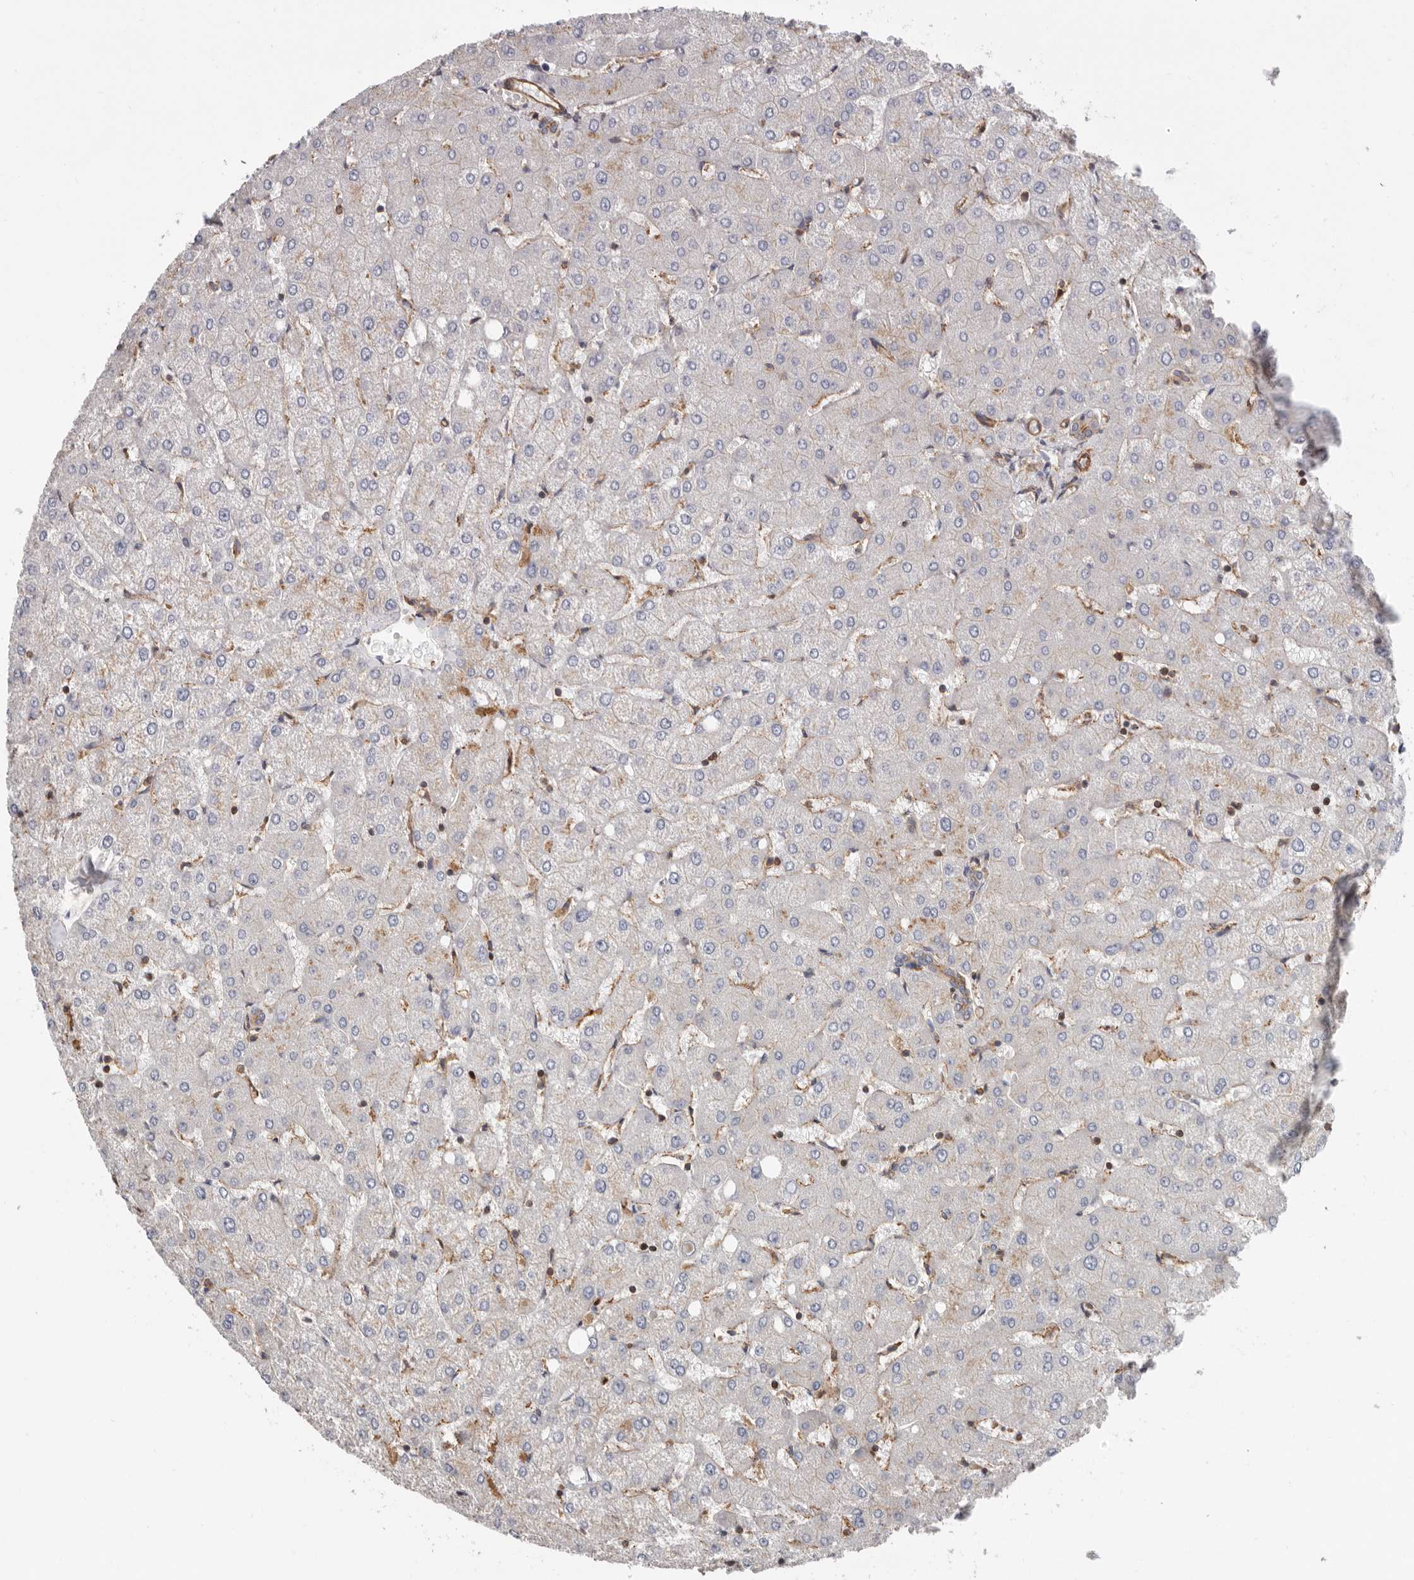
{"staining": {"intensity": "weak", "quantity": "25%-75%", "location": "cytoplasmic/membranous"}, "tissue": "liver", "cell_type": "Cholangiocytes", "image_type": "normal", "snomed": [{"axis": "morphology", "description": "Normal tissue, NOS"}, {"axis": "topography", "description": "Liver"}], "caption": "Normal liver displays weak cytoplasmic/membranous positivity in approximately 25%-75% of cholangiocytes, visualized by immunohistochemistry. Immunohistochemistry stains the protein of interest in brown and the nuclei are stained blue.", "gene": "TMC7", "patient": {"sex": "female", "age": 54}}